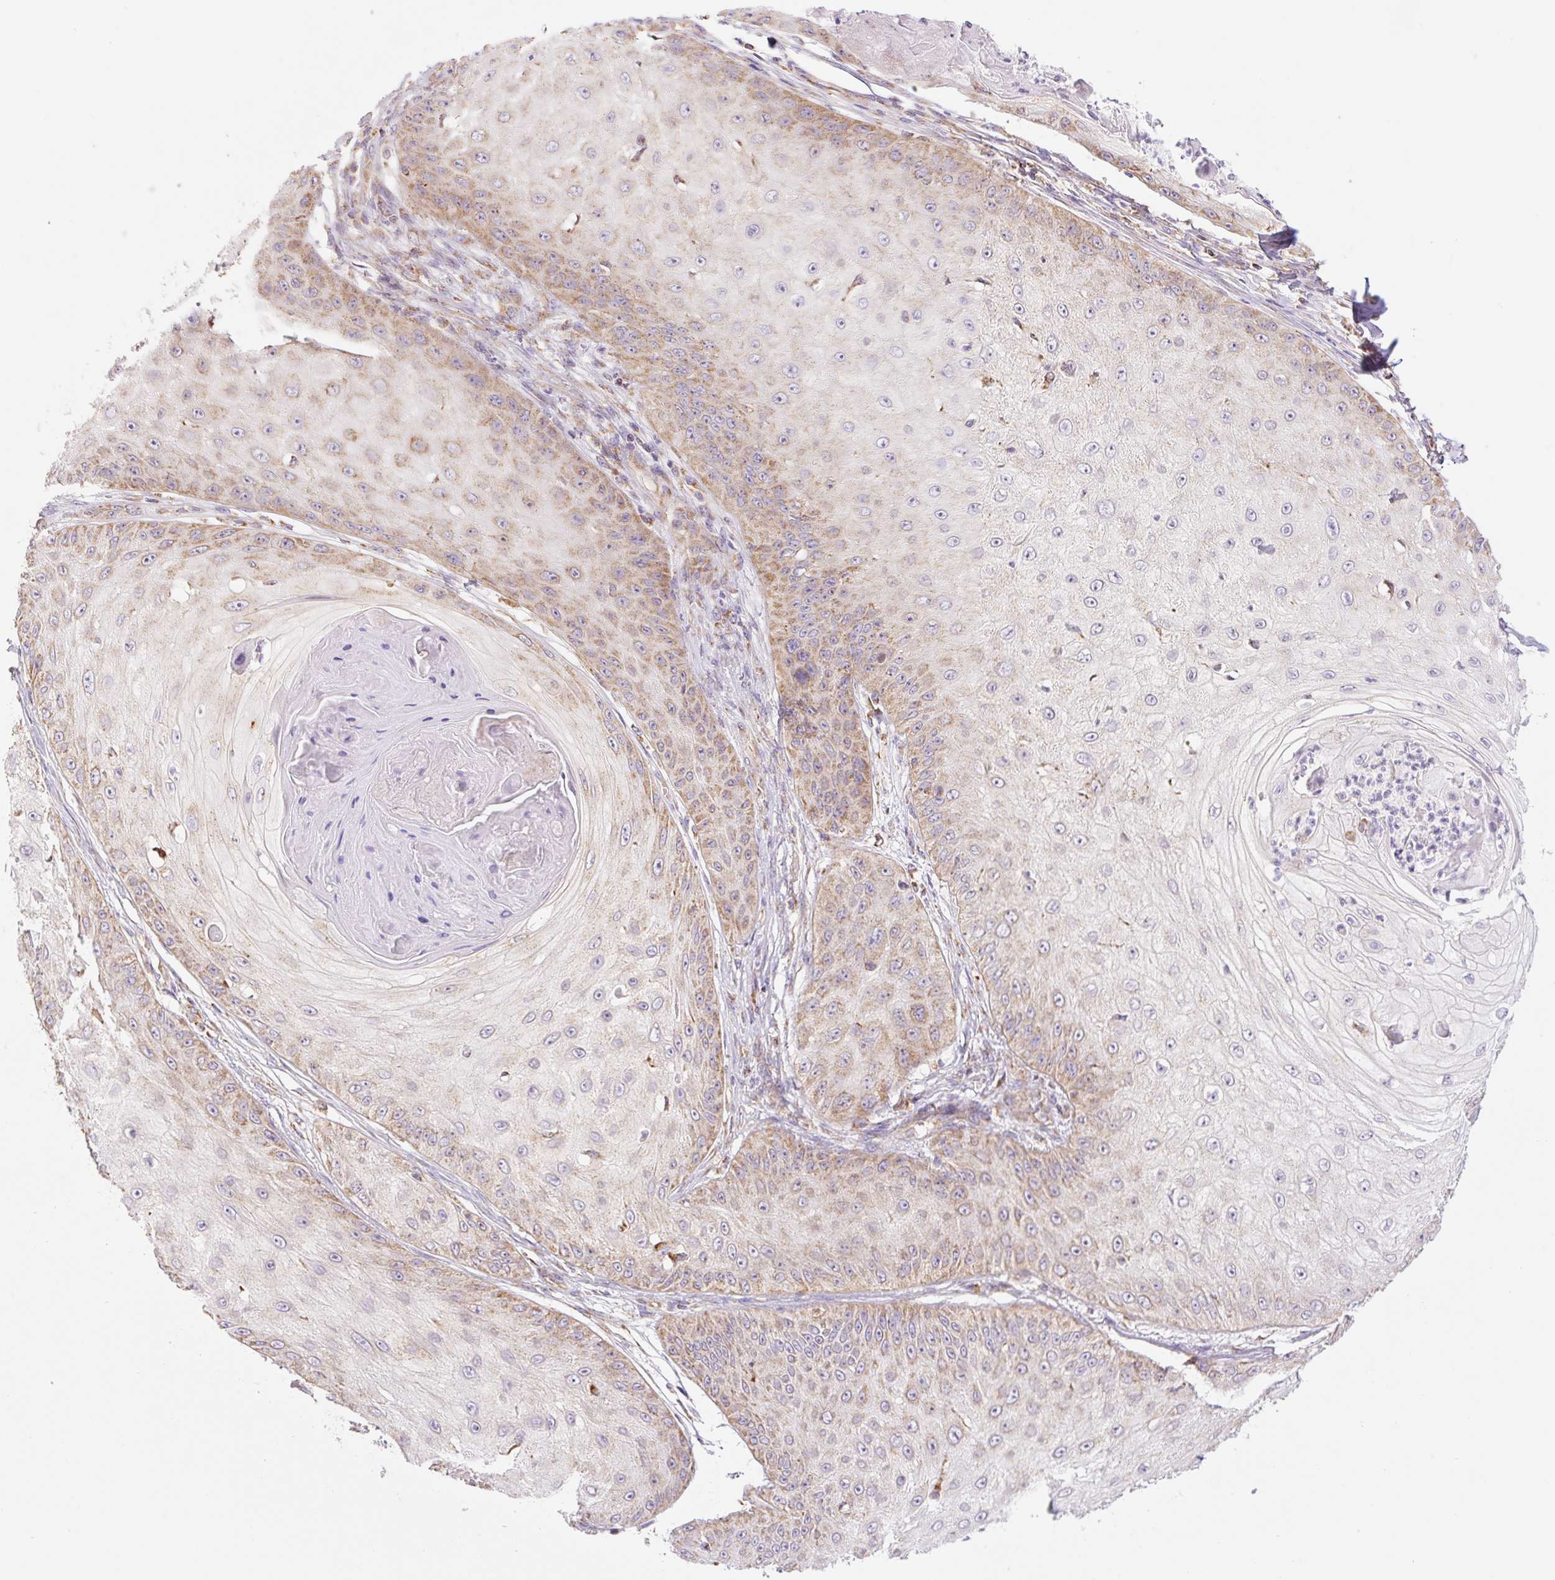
{"staining": {"intensity": "moderate", "quantity": "25%-75%", "location": "cytoplasmic/membranous"}, "tissue": "skin cancer", "cell_type": "Tumor cells", "image_type": "cancer", "snomed": [{"axis": "morphology", "description": "Squamous cell carcinoma, NOS"}, {"axis": "topography", "description": "Skin"}], "caption": "Immunohistochemistry (IHC) micrograph of skin squamous cell carcinoma stained for a protein (brown), which demonstrates medium levels of moderate cytoplasmic/membranous expression in about 25%-75% of tumor cells.", "gene": "GOSR2", "patient": {"sex": "male", "age": 70}}